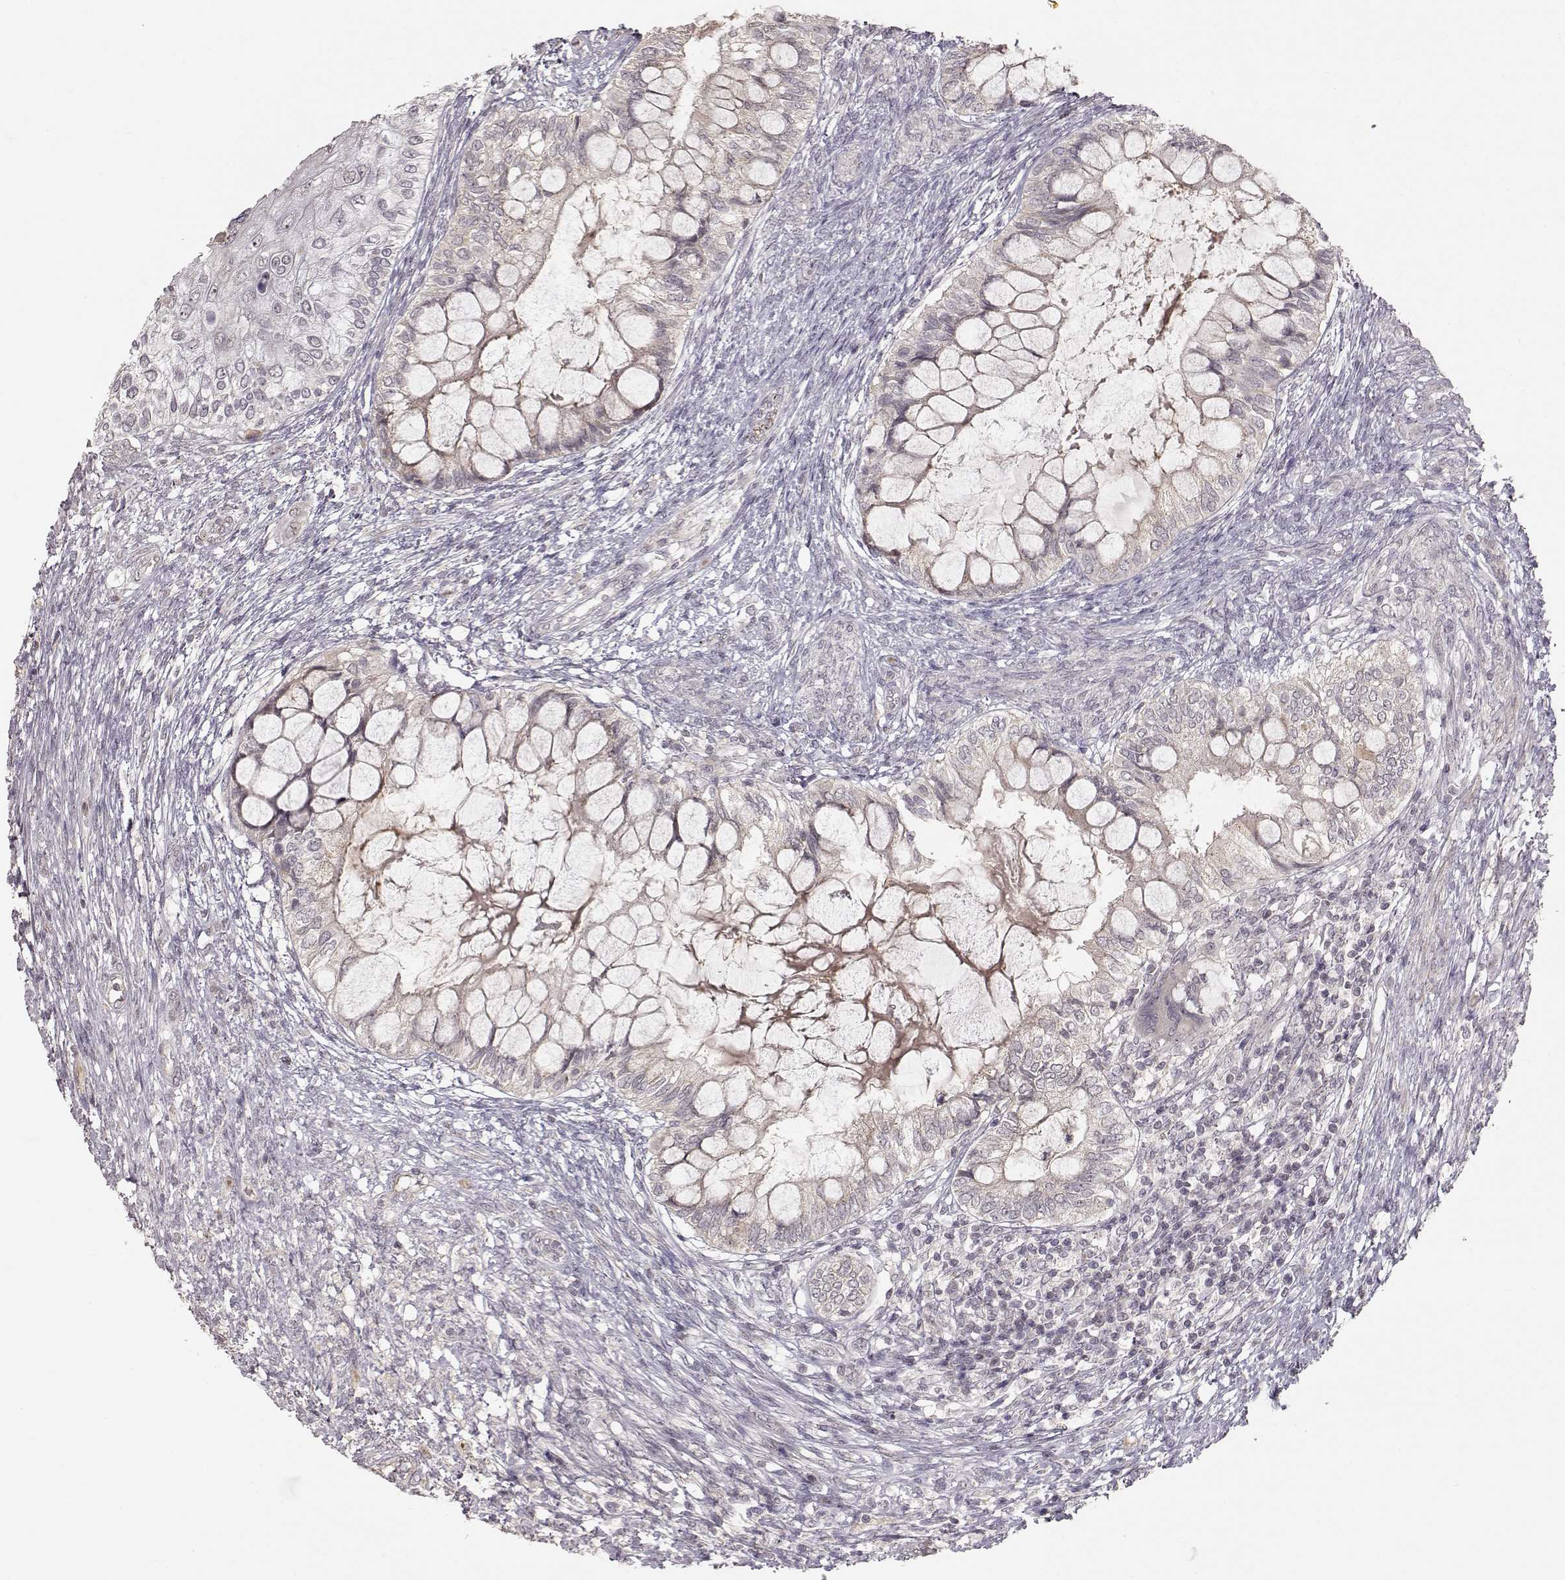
{"staining": {"intensity": "negative", "quantity": "none", "location": "none"}, "tissue": "testis cancer", "cell_type": "Tumor cells", "image_type": "cancer", "snomed": [{"axis": "morphology", "description": "Seminoma, NOS"}, {"axis": "morphology", "description": "Carcinoma, Embryonal, NOS"}, {"axis": "topography", "description": "Testis"}], "caption": "Protein analysis of testis cancer (seminoma) demonstrates no significant expression in tumor cells.", "gene": "PNMT", "patient": {"sex": "male", "age": 41}}